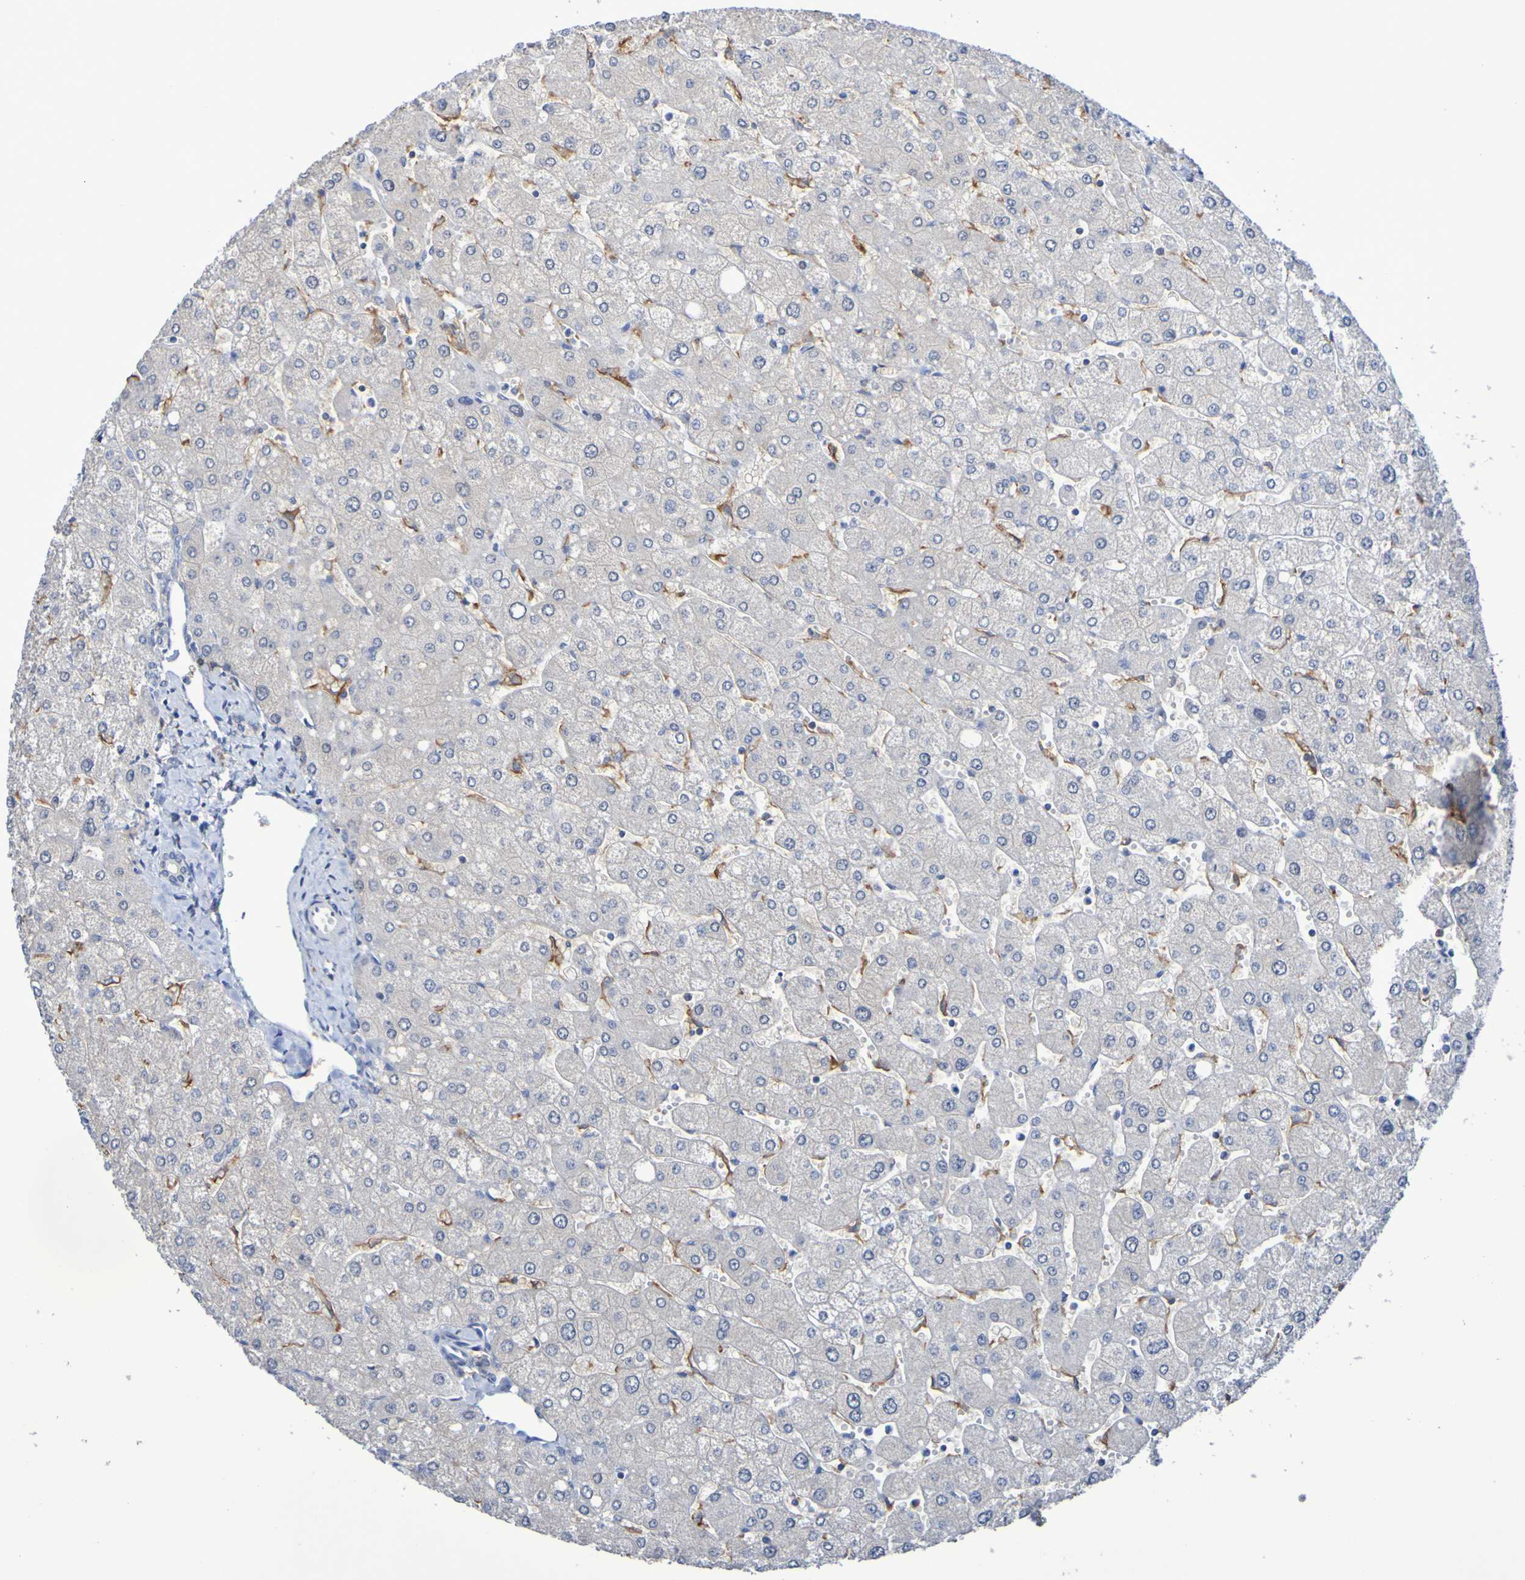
{"staining": {"intensity": "negative", "quantity": "none", "location": "none"}, "tissue": "liver", "cell_type": "Cholangiocytes", "image_type": "normal", "snomed": [{"axis": "morphology", "description": "Normal tissue, NOS"}, {"axis": "topography", "description": "Liver"}], "caption": "Benign liver was stained to show a protein in brown. There is no significant expression in cholangiocytes. (Stains: DAB (3,3'-diaminobenzidine) IHC with hematoxylin counter stain, Microscopy: brightfield microscopy at high magnification).", "gene": "SLC3A2", "patient": {"sex": "male", "age": 55}}